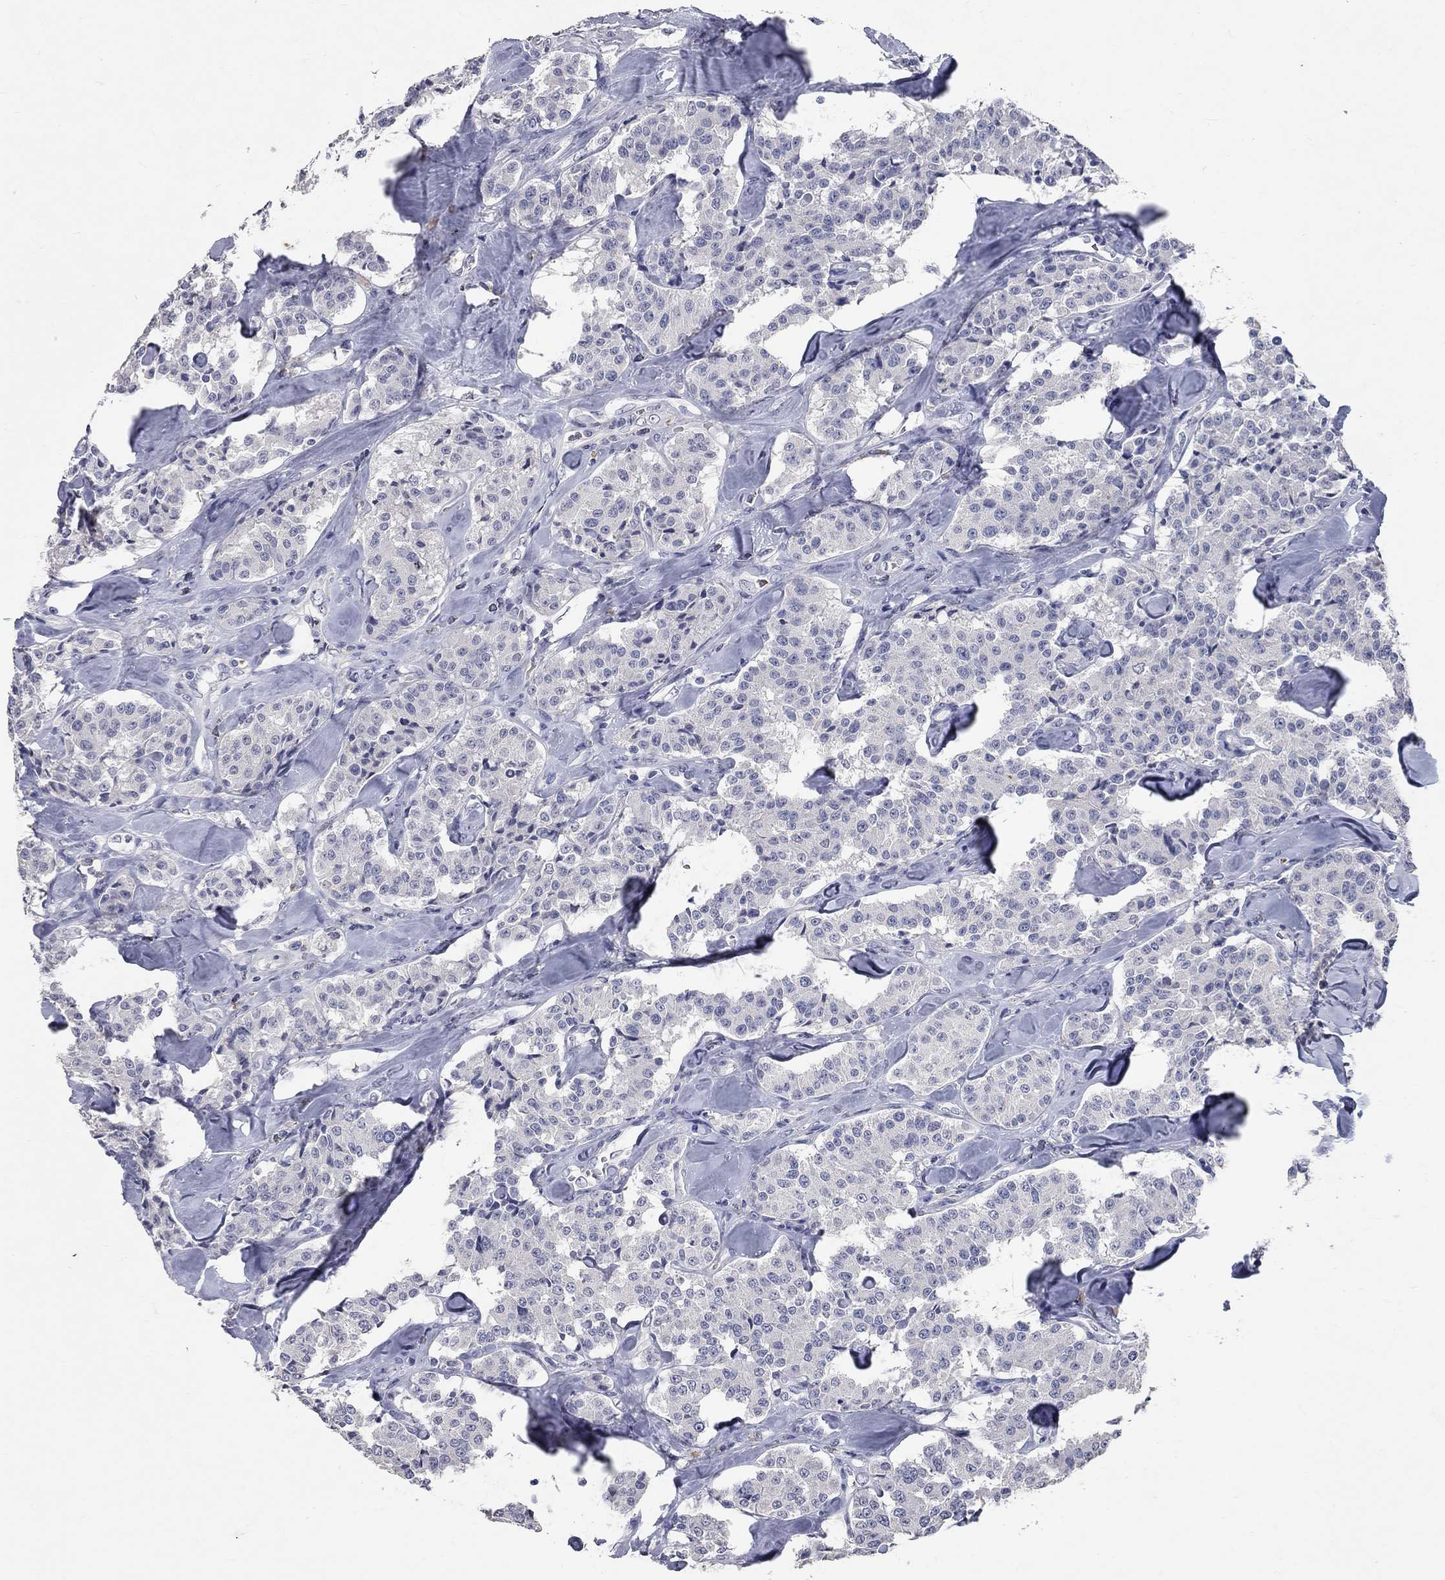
{"staining": {"intensity": "negative", "quantity": "none", "location": "none"}, "tissue": "carcinoid", "cell_type": "Tumor cells", "image_type": "cancer", "snomed": [{"axis": "morphology", "description": "Carcinoid, malignant, NOS"}, {"axis": "topography", "description": "Pancreas"}], "caption": "This is an IHC micrograph of carcinoid. There is no expression in tumor cells.", "gene": "SYT12", "patient": {"sex": "male", "age": 41}}